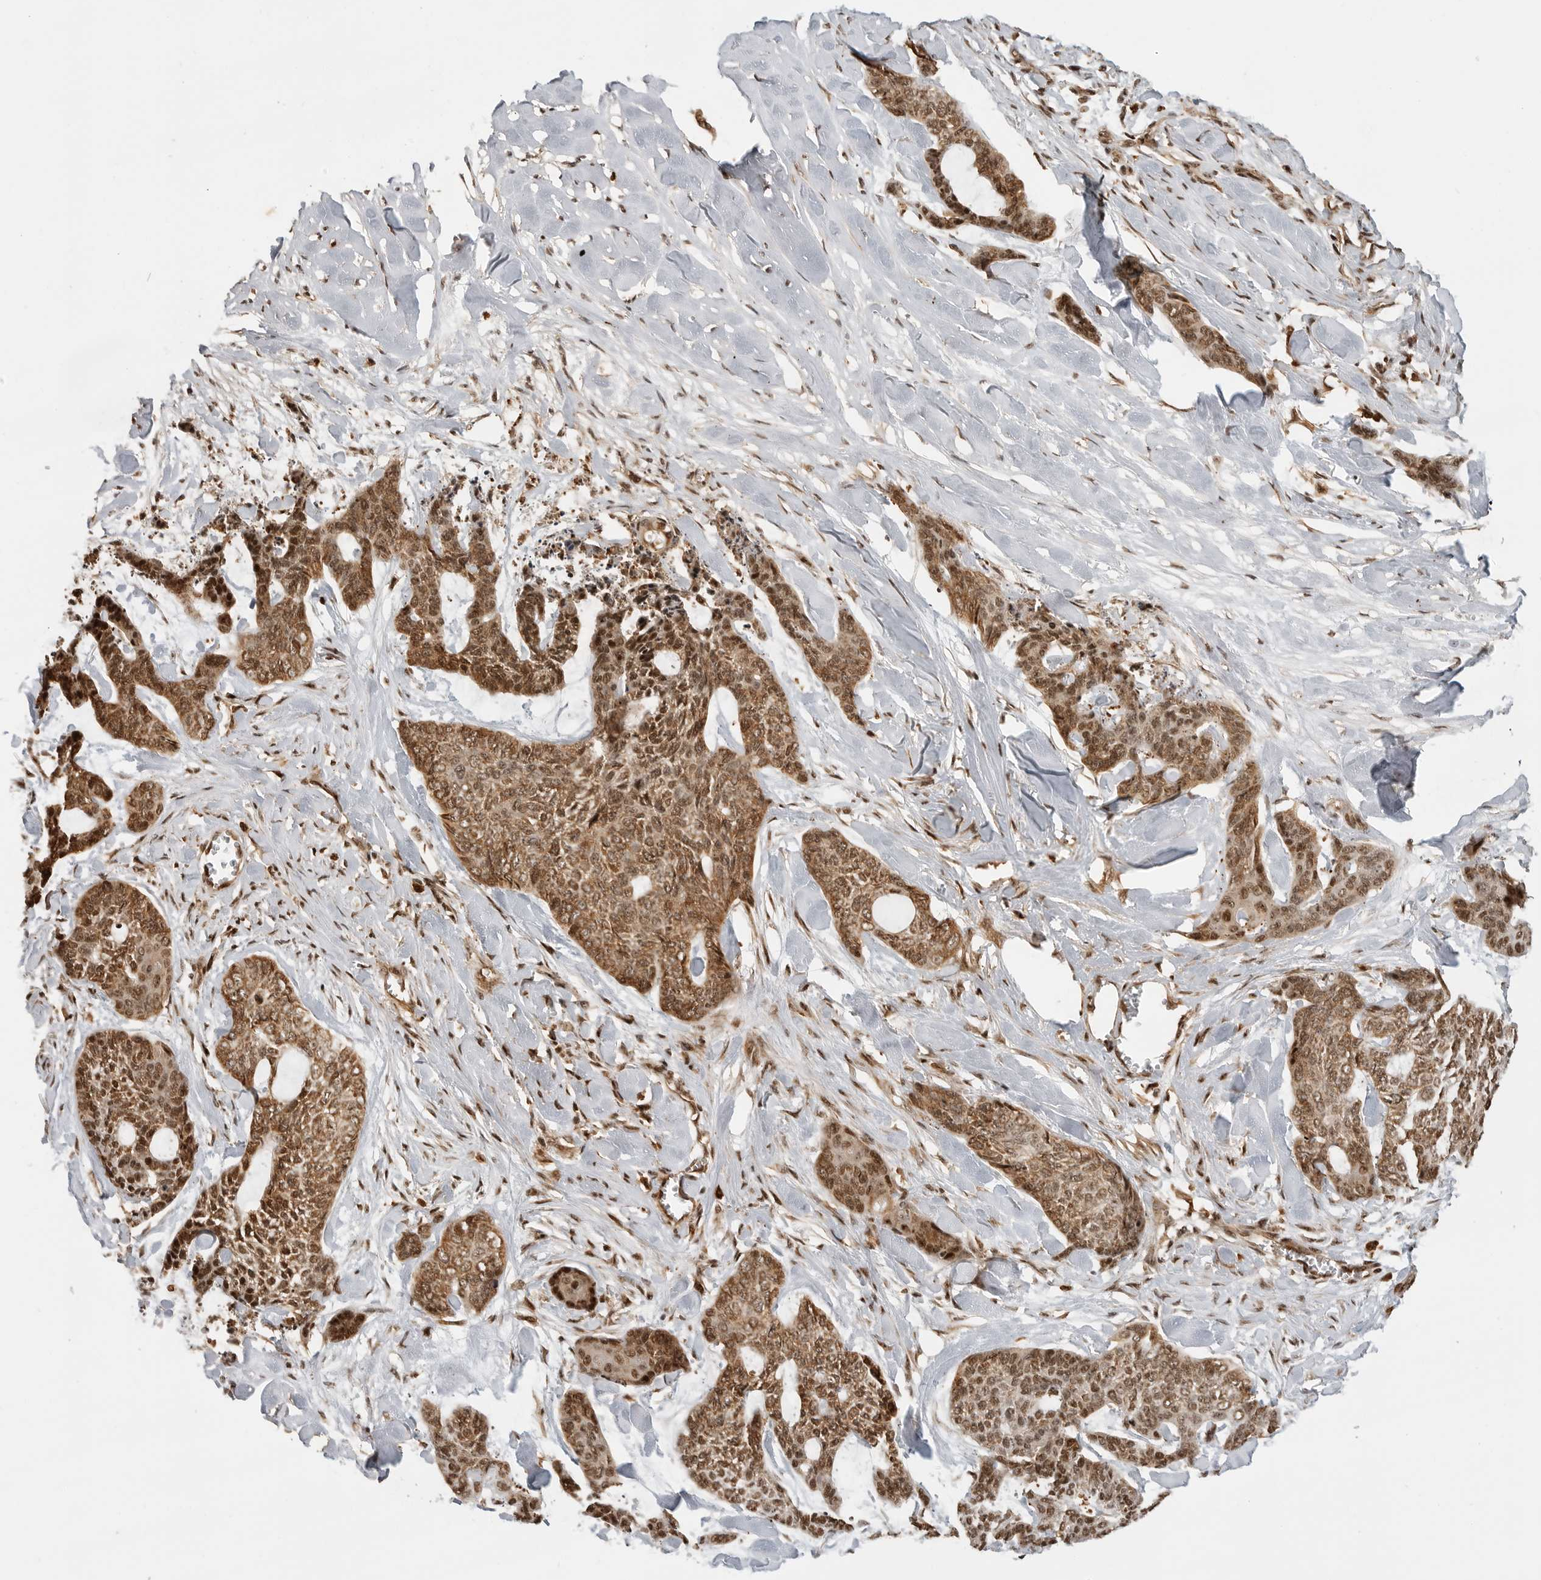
{"staining": {"intensity": "moderate", "quantity": ">75%", "location": "cytoplasmic/membranous,nuclear"}, "tissue": "skin cancer", "cell_type": "Tumor cells", "image_type": "cancer", "snomed": [{"axis": "morphology", "description": "Basal cell carcinoma"}, {"axis": "topography", "description": "Skin"}], "caption": "Immunohistochemical staining of skin cancer displays medium levels of moderate cytoplasmic/membranous and nuclear protein expression in approximately >75% of tumor cells. (DAB = brown stain, brightfield microscopy at high magnification).", "gene": "BMP2K", "patient": {"sex": "female", "age": 64}}